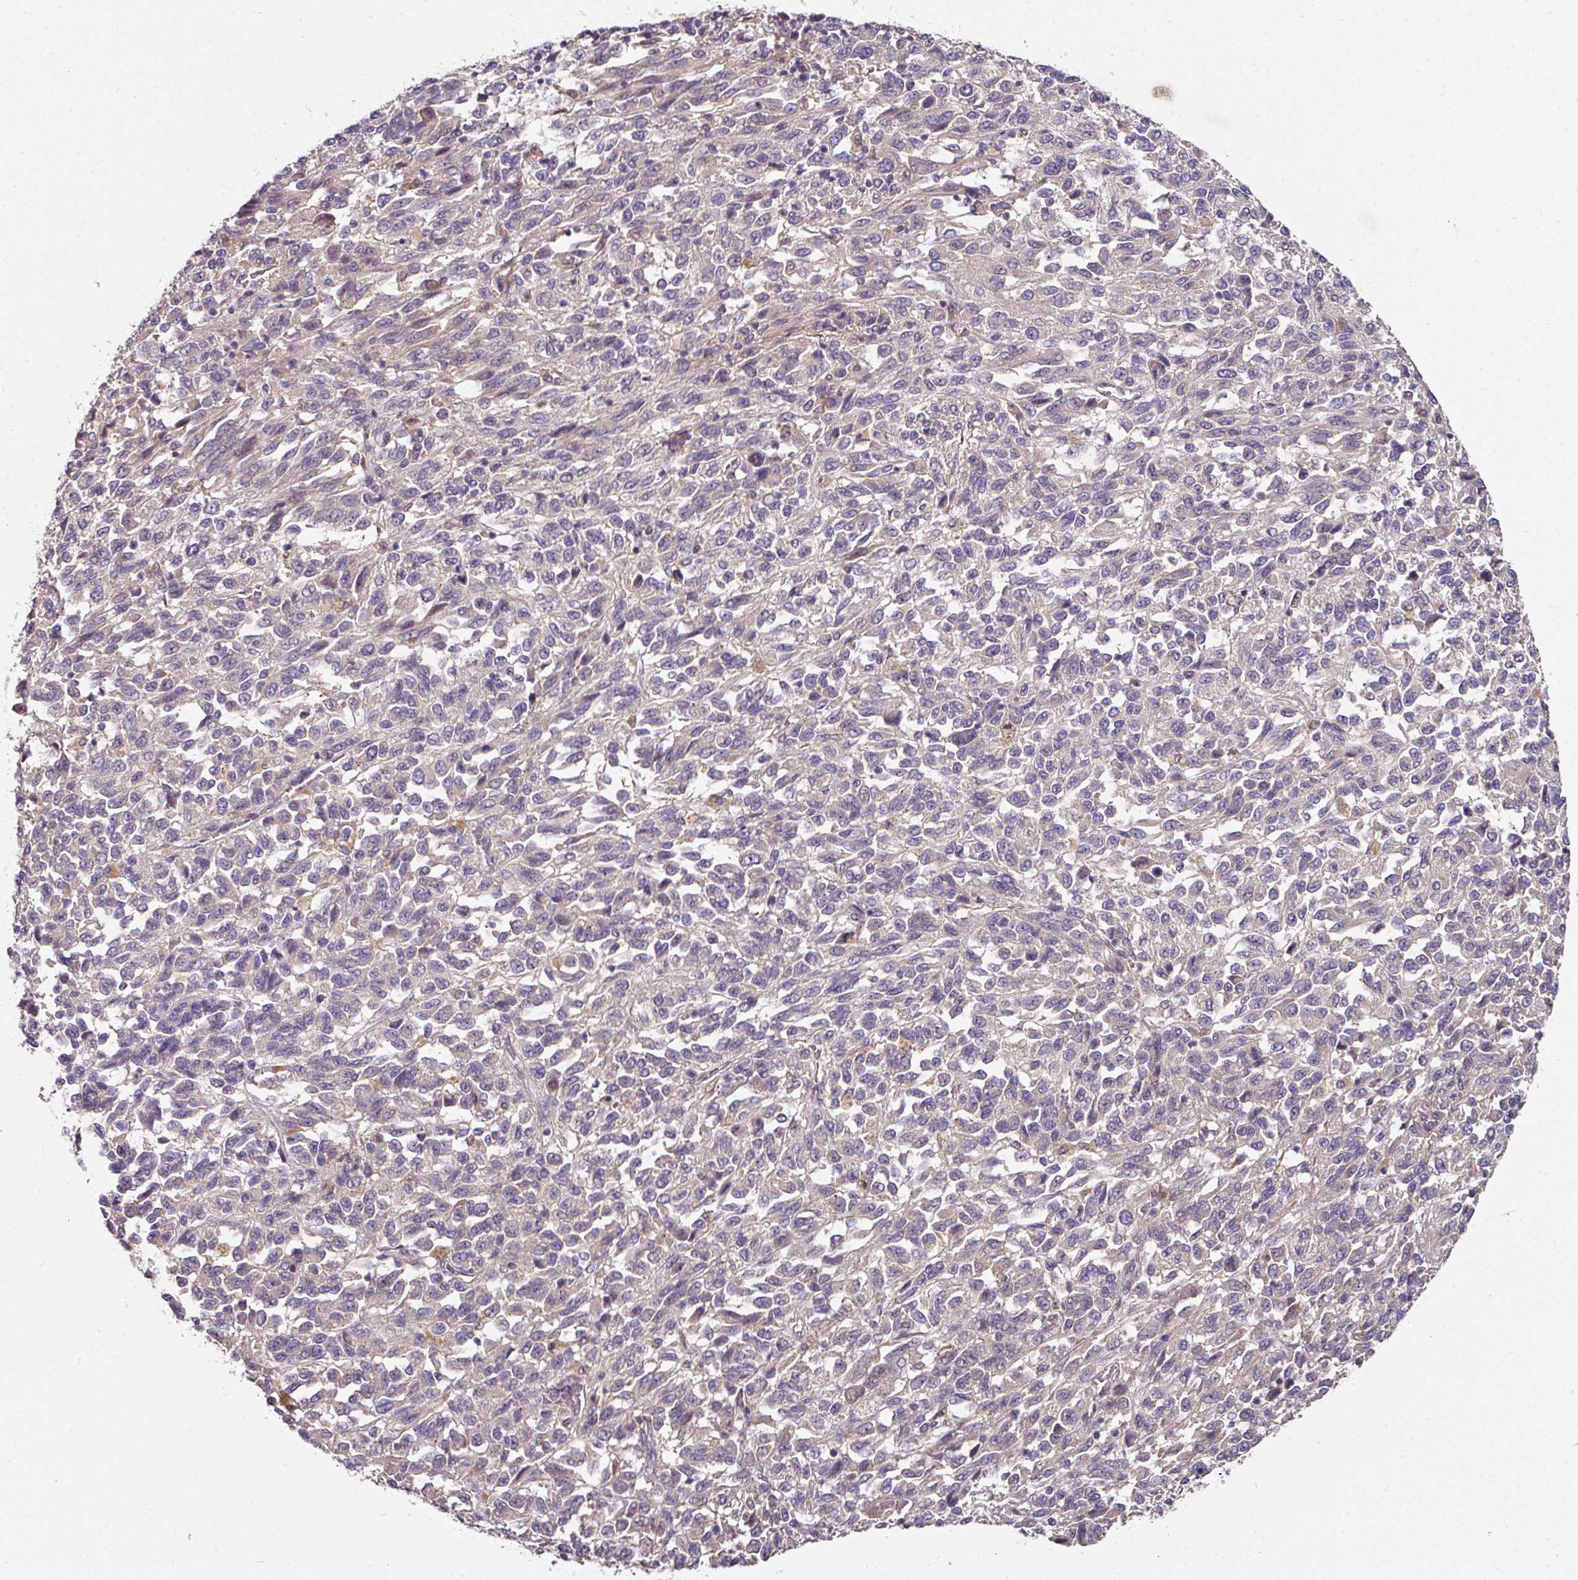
{"staining": {"intensity": "negative", "quantity": "none", "location": "none"}, "tissue": "melanoma", "cell_type": "Tumor cells", "image_type": "cancer", "snomed": [{"axis": "morphology", "description": "Malignant melanoma, Metastatic site"}, {"axis": "topography", "description": "Lung"}], "caption": "A histopathology image of human malignant melanoma (metastatic site) is negative for staining in tumor cells. The staining was performed using DAB to visualize the protein expression in brown, while the nuclei were stained in blue with hematoxylin (Magnification: 20x).", "gene": "C4orf48", "patient": {"sex": "male", "age": 64}}